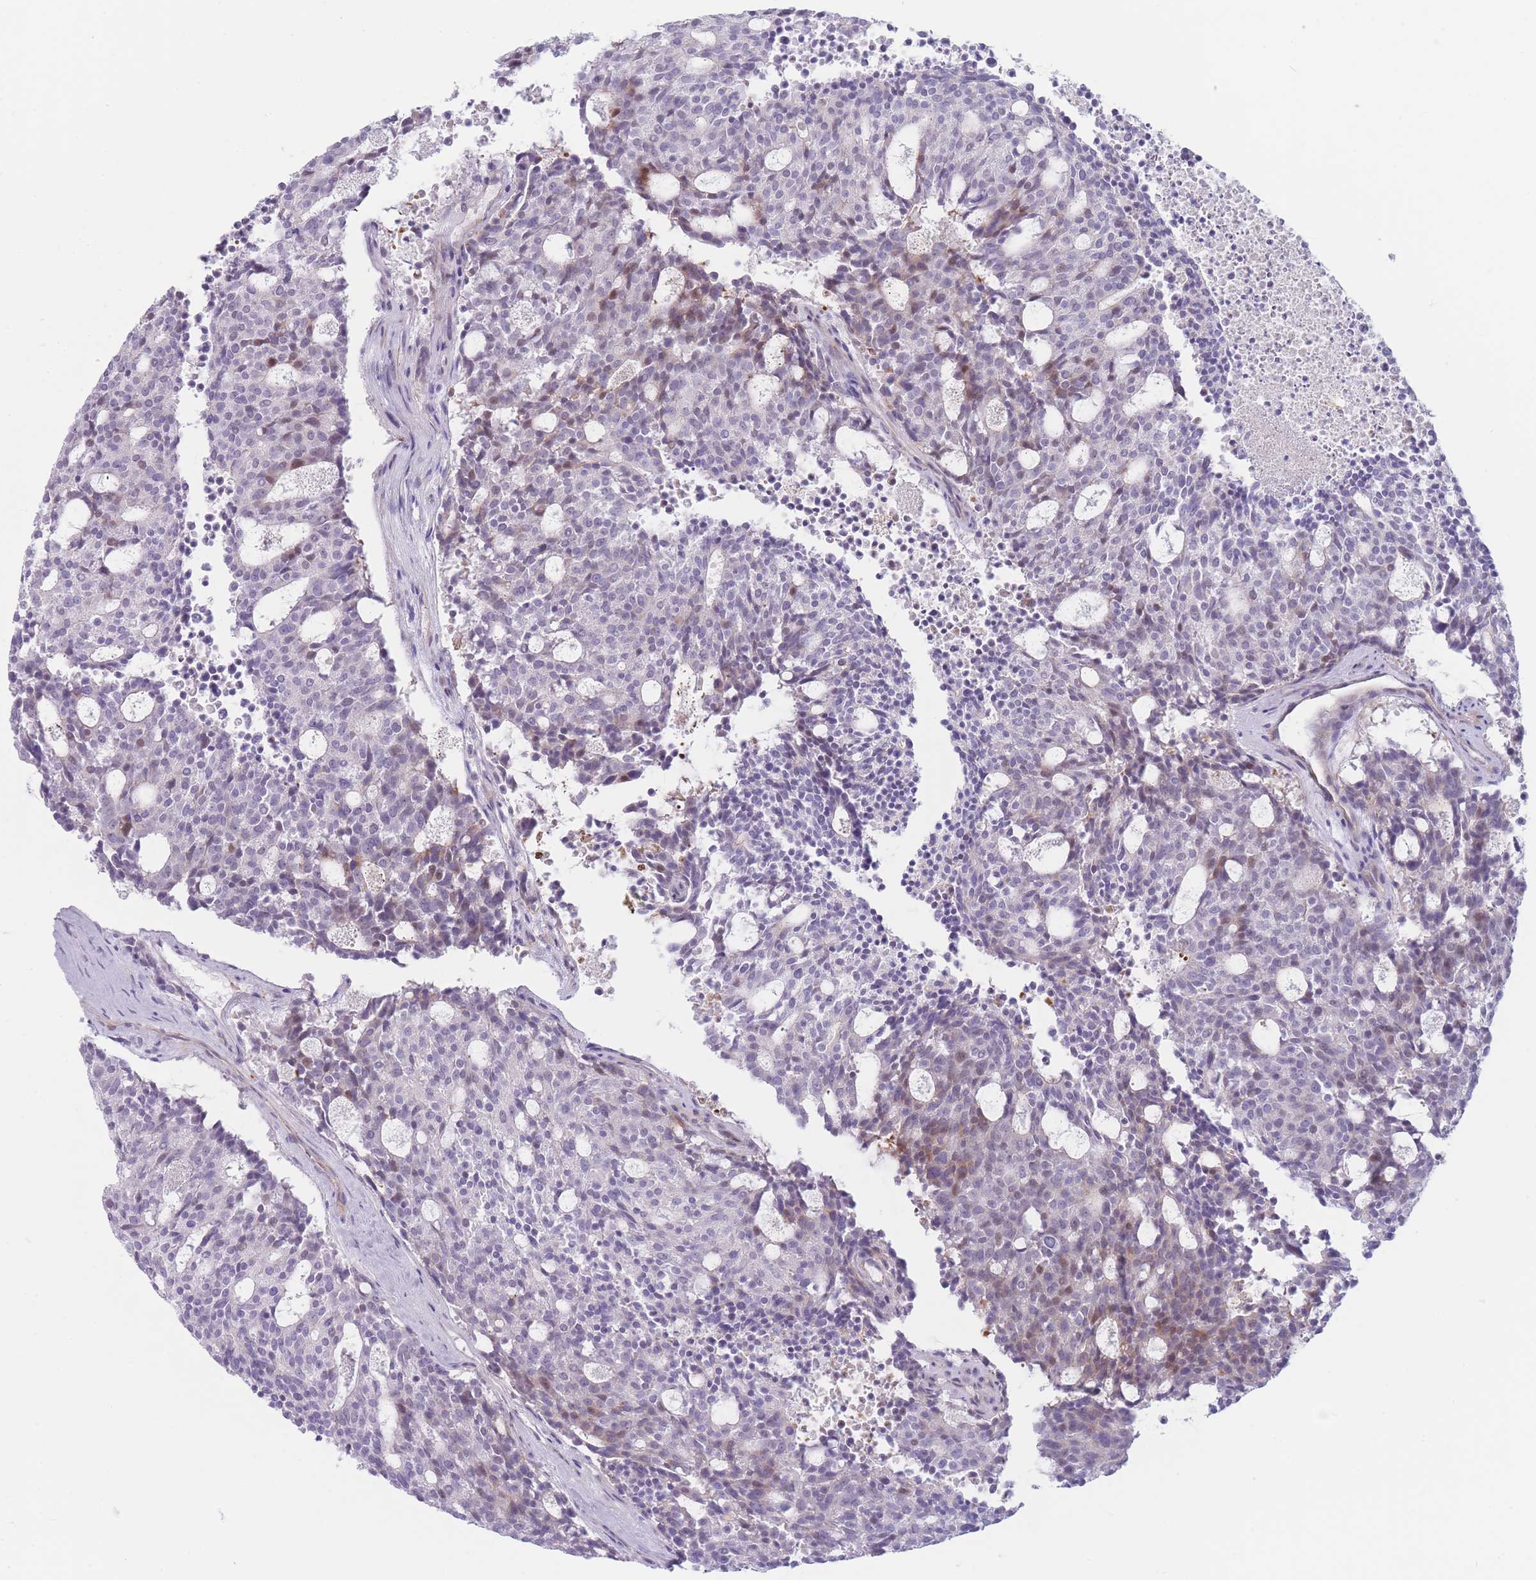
{"staining": {"intensity": "weak", "quantity": "<25%", "location": "cytoplasmic/membranous,nuclear"}, "tissue": "carcinoid", "cell_type": "Tumor cells", "image_type": "cancer", "snomed": [{"axis": "morphology", "description": "Carcinoid, malignant, NOS"}, {"axis": "topography", "description": "Pancreas"}], "caption": "This photomicrograph is of carcinoid stained with IHC to label a protein in brown with the nuclei are counter-stained blue. There is no expression in tumor cells.", "gene": "IFNA6", "patient": {"sex": "female", "age": 54}}